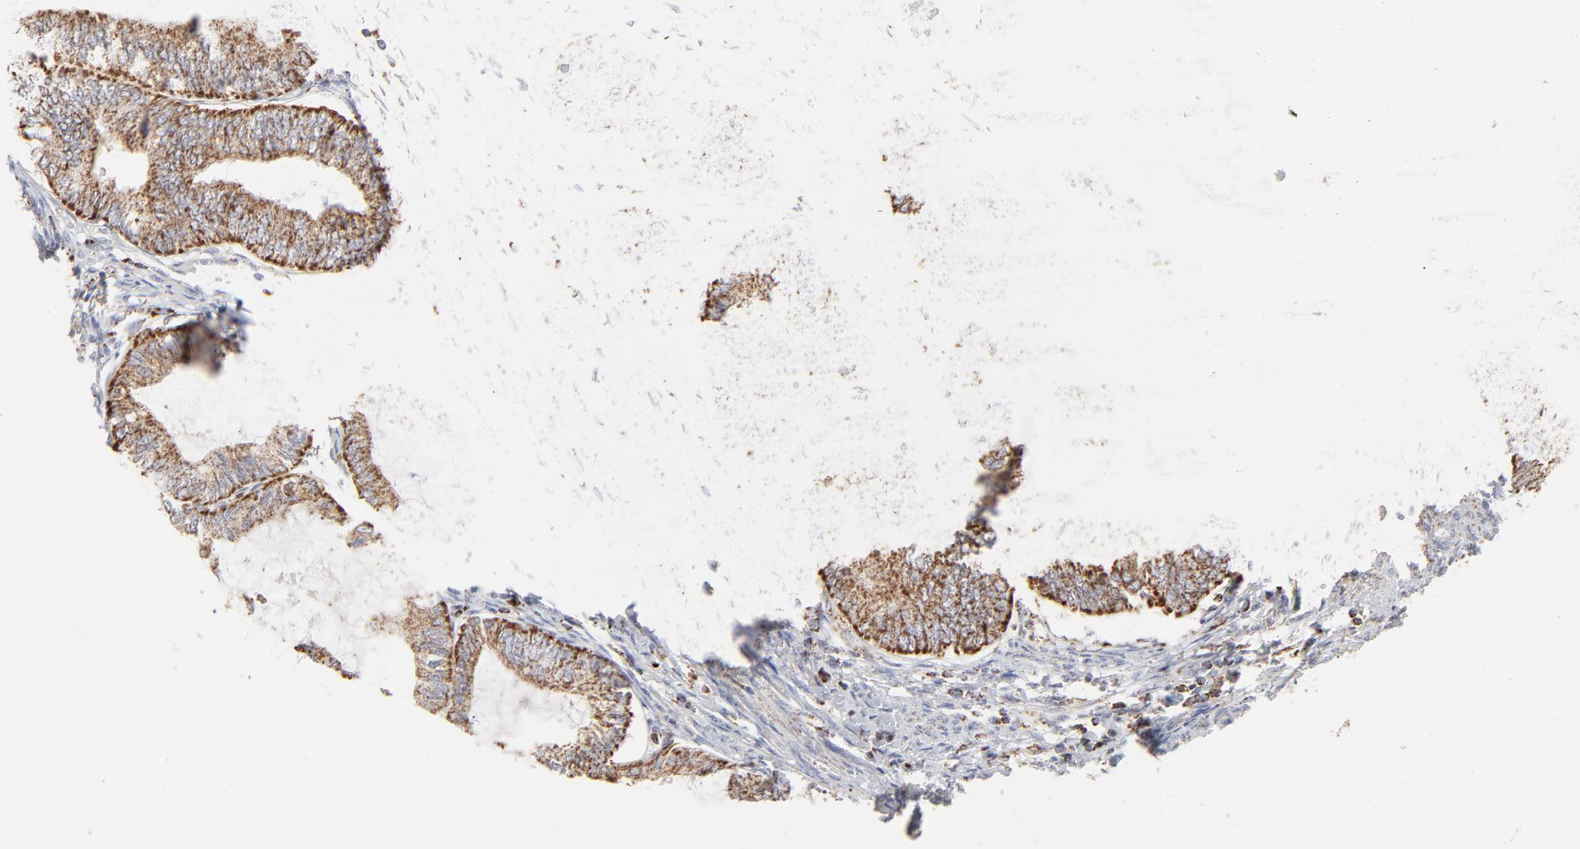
{"staining": {"intensity": "strong", "quantity": ">75%", "location": "cytoplasmic/membranous"}, "tissue": "endometrial cancer", "cell_type": "Tumor cells", "image_type": "cancer", "snomed": [{"axis": "morphology", "description": "Adenocarcinoma, NOS"}, {"axis": "topography", "description": "Endometrium"}], "caption": "Strong cytoplasmic/membranous positivity is appreciated in approximately >75% of tumor cells in endometrial adenocarcinoma. The staining was performed using DAB to visualize the protein expression in brown, while the nuclei were stained in blue with hematoxylin (Magnification: 20x).", "gene": "ASB3", "patient": {"sex": "female", "age": 86}}